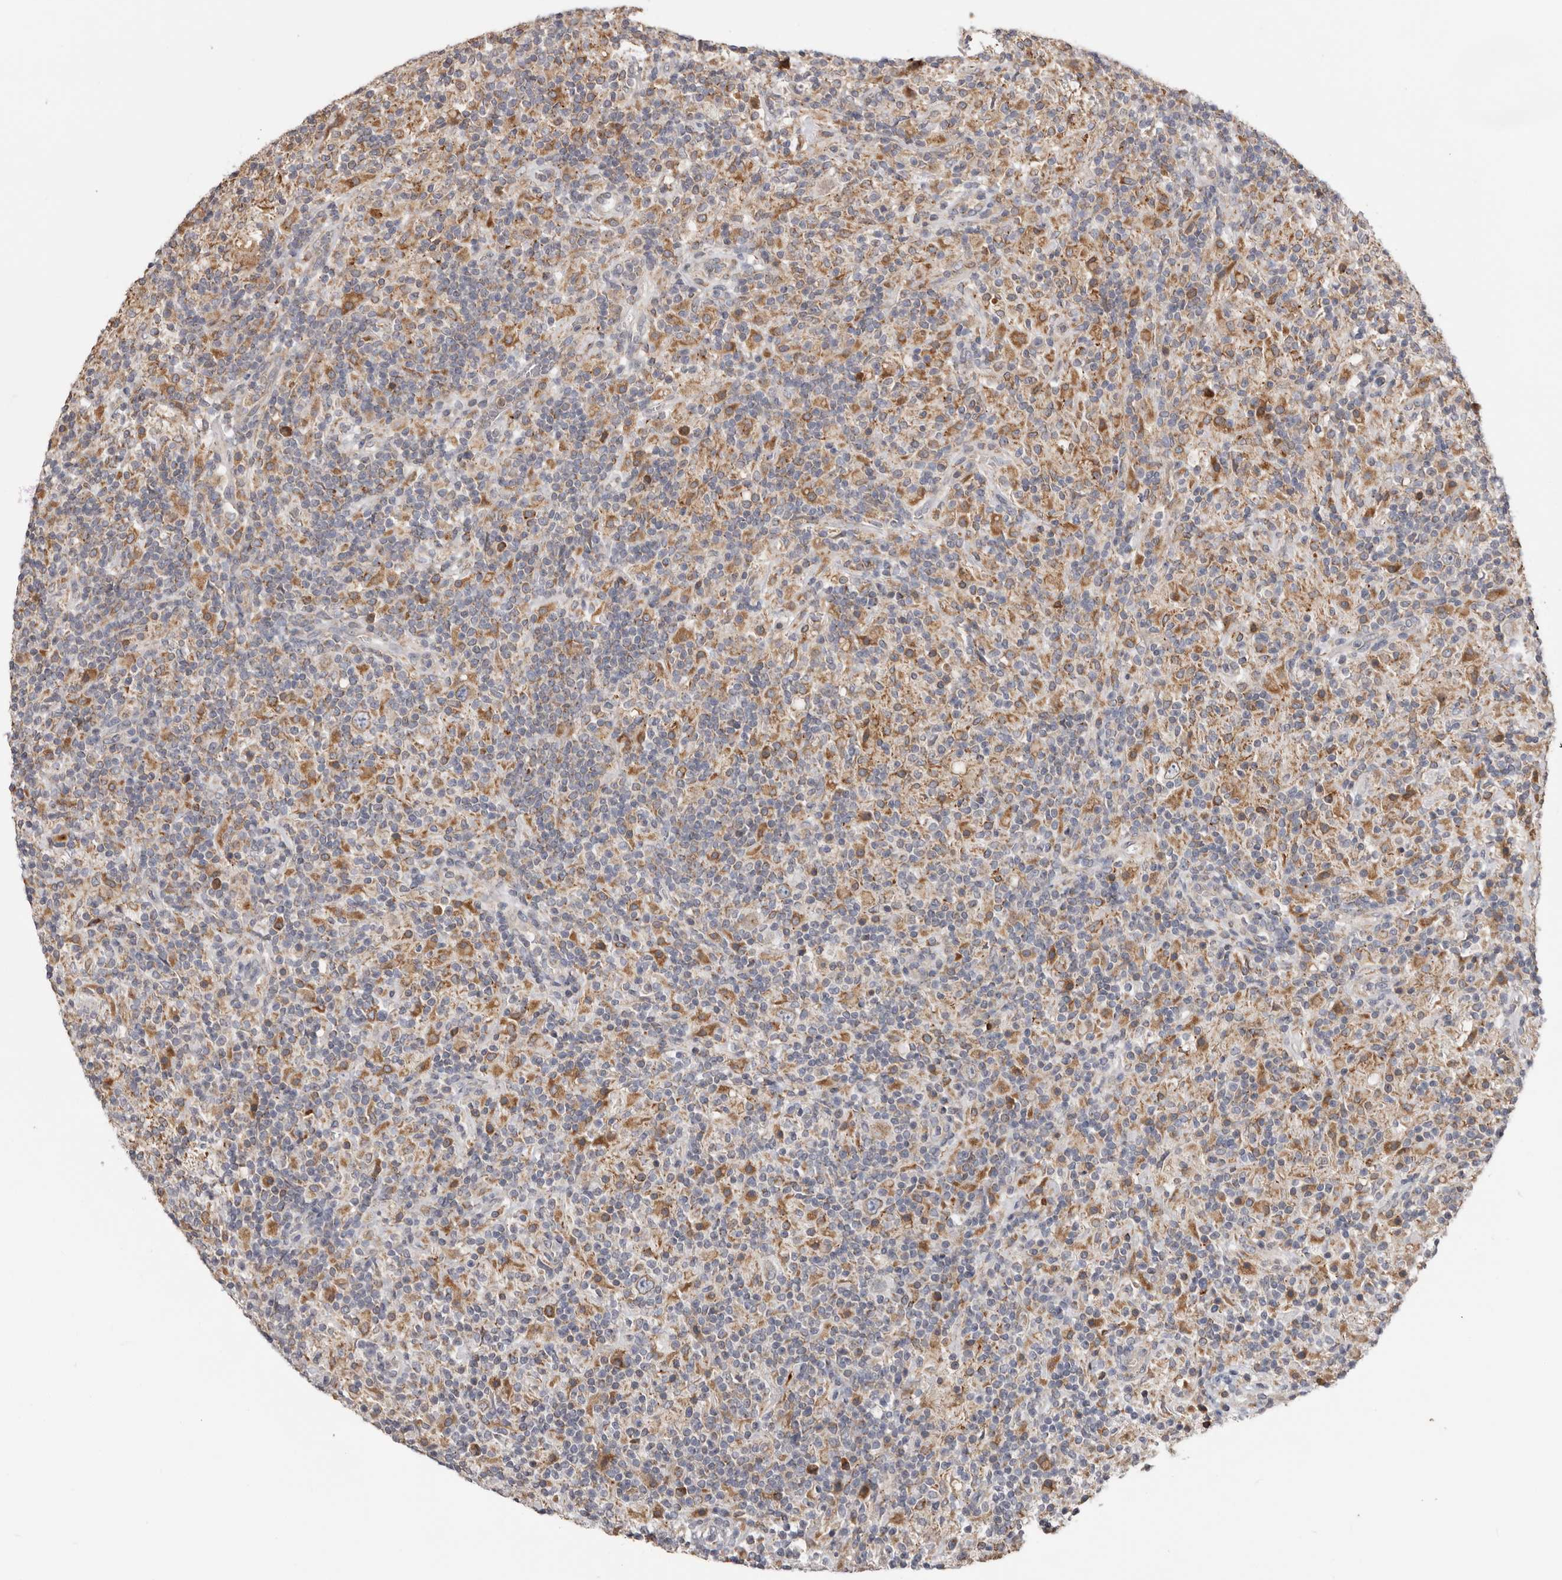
{"staining": {"intensity": "weak", "quantity": ">75%", "location": "cytoplasmic/membranous"}, "tissue": "lymphoma", "cell_type": "Tumor cells", "image_type": "cancer", "snomed": [{"axis": "morphology", "description": "Hodgkin's disease, NOS"}, {"axis": "topography", "description": "Lymph node"}], "caption": "Immunohistochemical staining of human Hodgkin's disease demonstrates weak cytoplasmic/membranous protein expression in approximately >75% of tumor cells. Ihc stains the protein in brown and the nuclei are stained blue.", "gene": "TMUB1", "patient": {"sex": "male", "age": 70}}